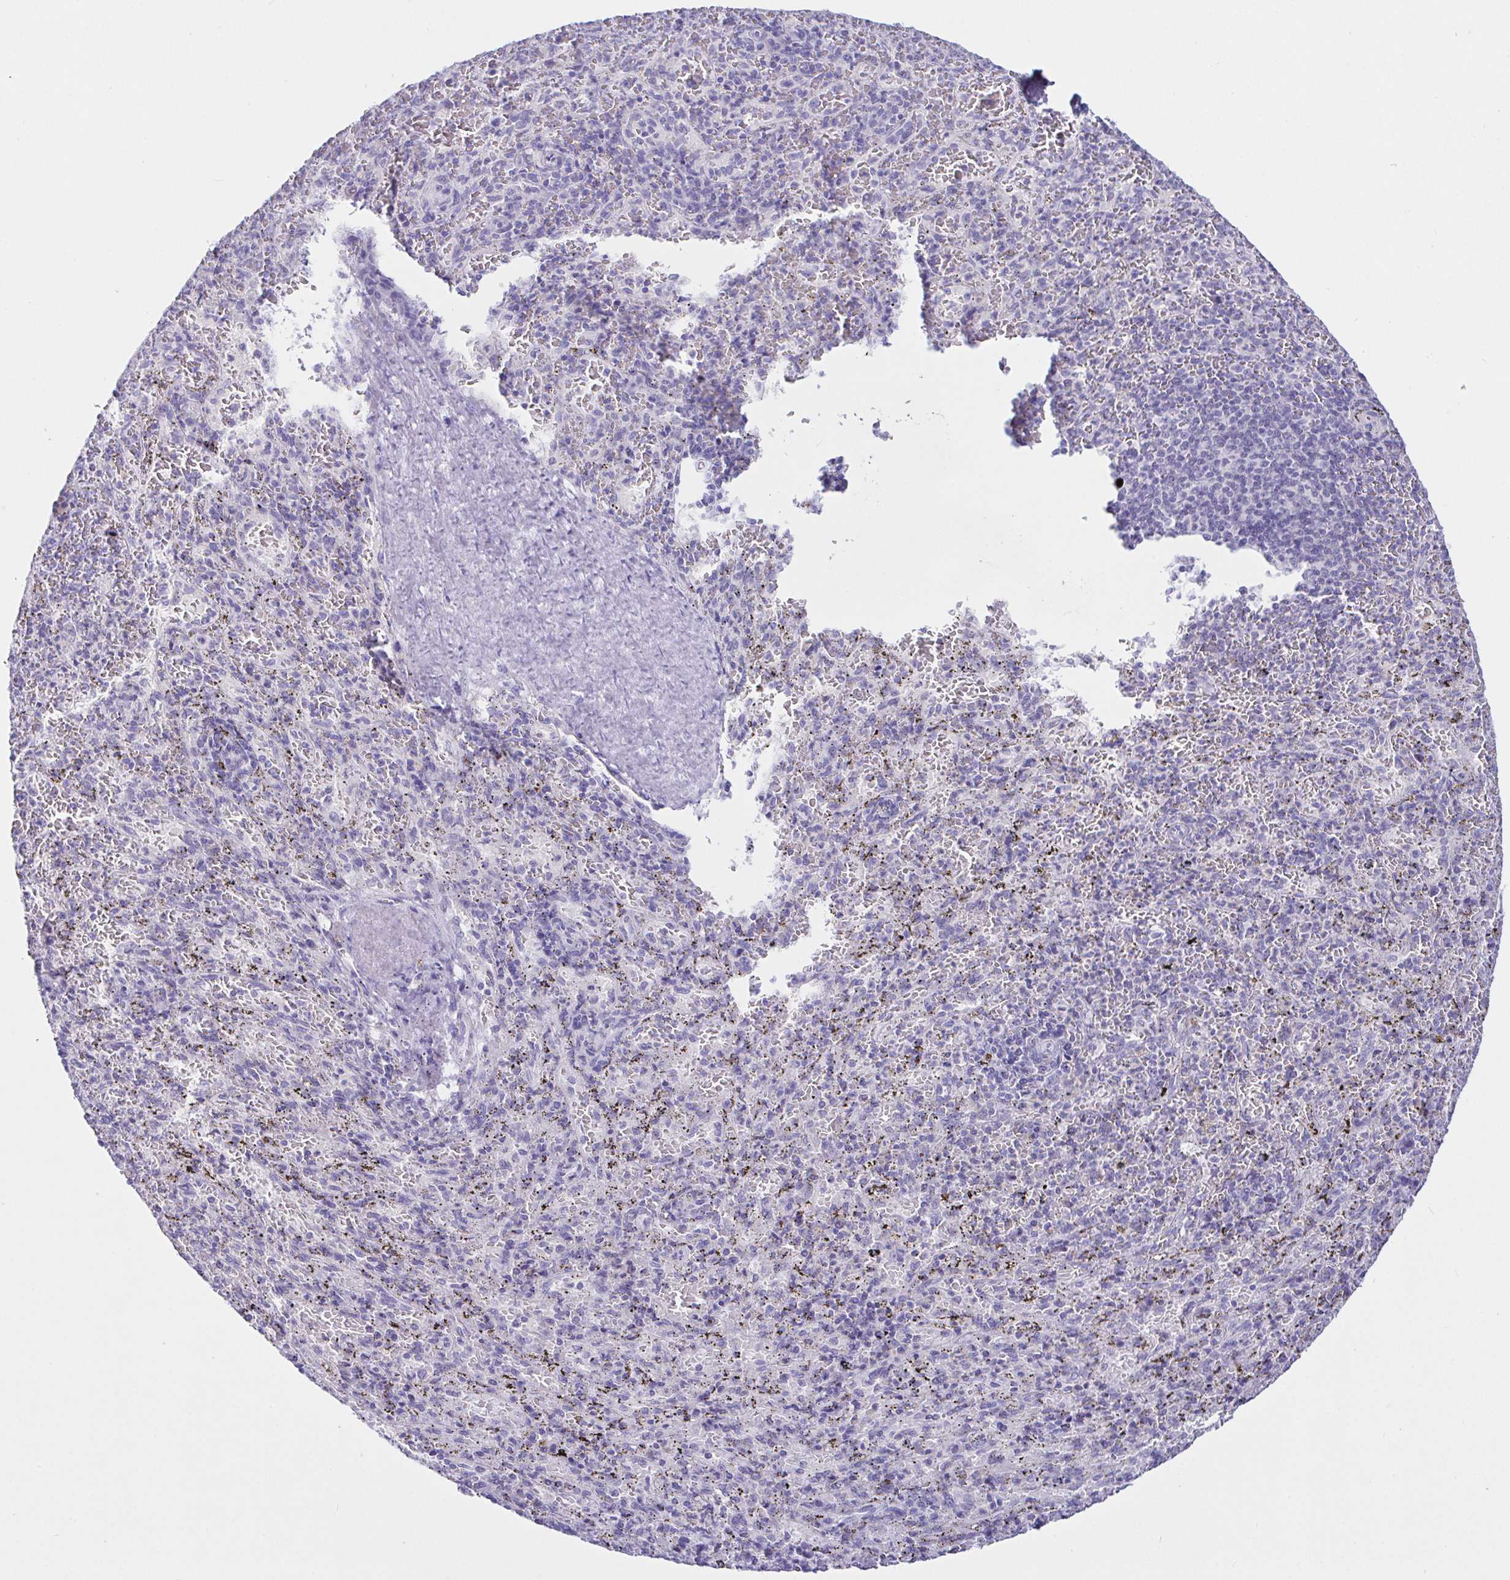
{"staining": {"intensity": "negative", "quantity": "none", "location": "none"}, "tissue": "spleen", "cell_type": "Cells in red pulp", "image_type": "normal", "snomed": [{"axis": "morphology", "description": "Normal tissue, NOS"}, {"axis": "topography", "description": "Spleen"}], "caption": "DAB (3,3'-diaminobenzidine) immunohistochemical staining of normal spleen reveals no significant staining in cells in red pulp. (DAB (3,3'-diaminobenzidine) immunohistochemistry visualized using brightfield microscopy, high magnification).", "gene": "SAA2", "patient": {"sex": "male", "age": 57}}